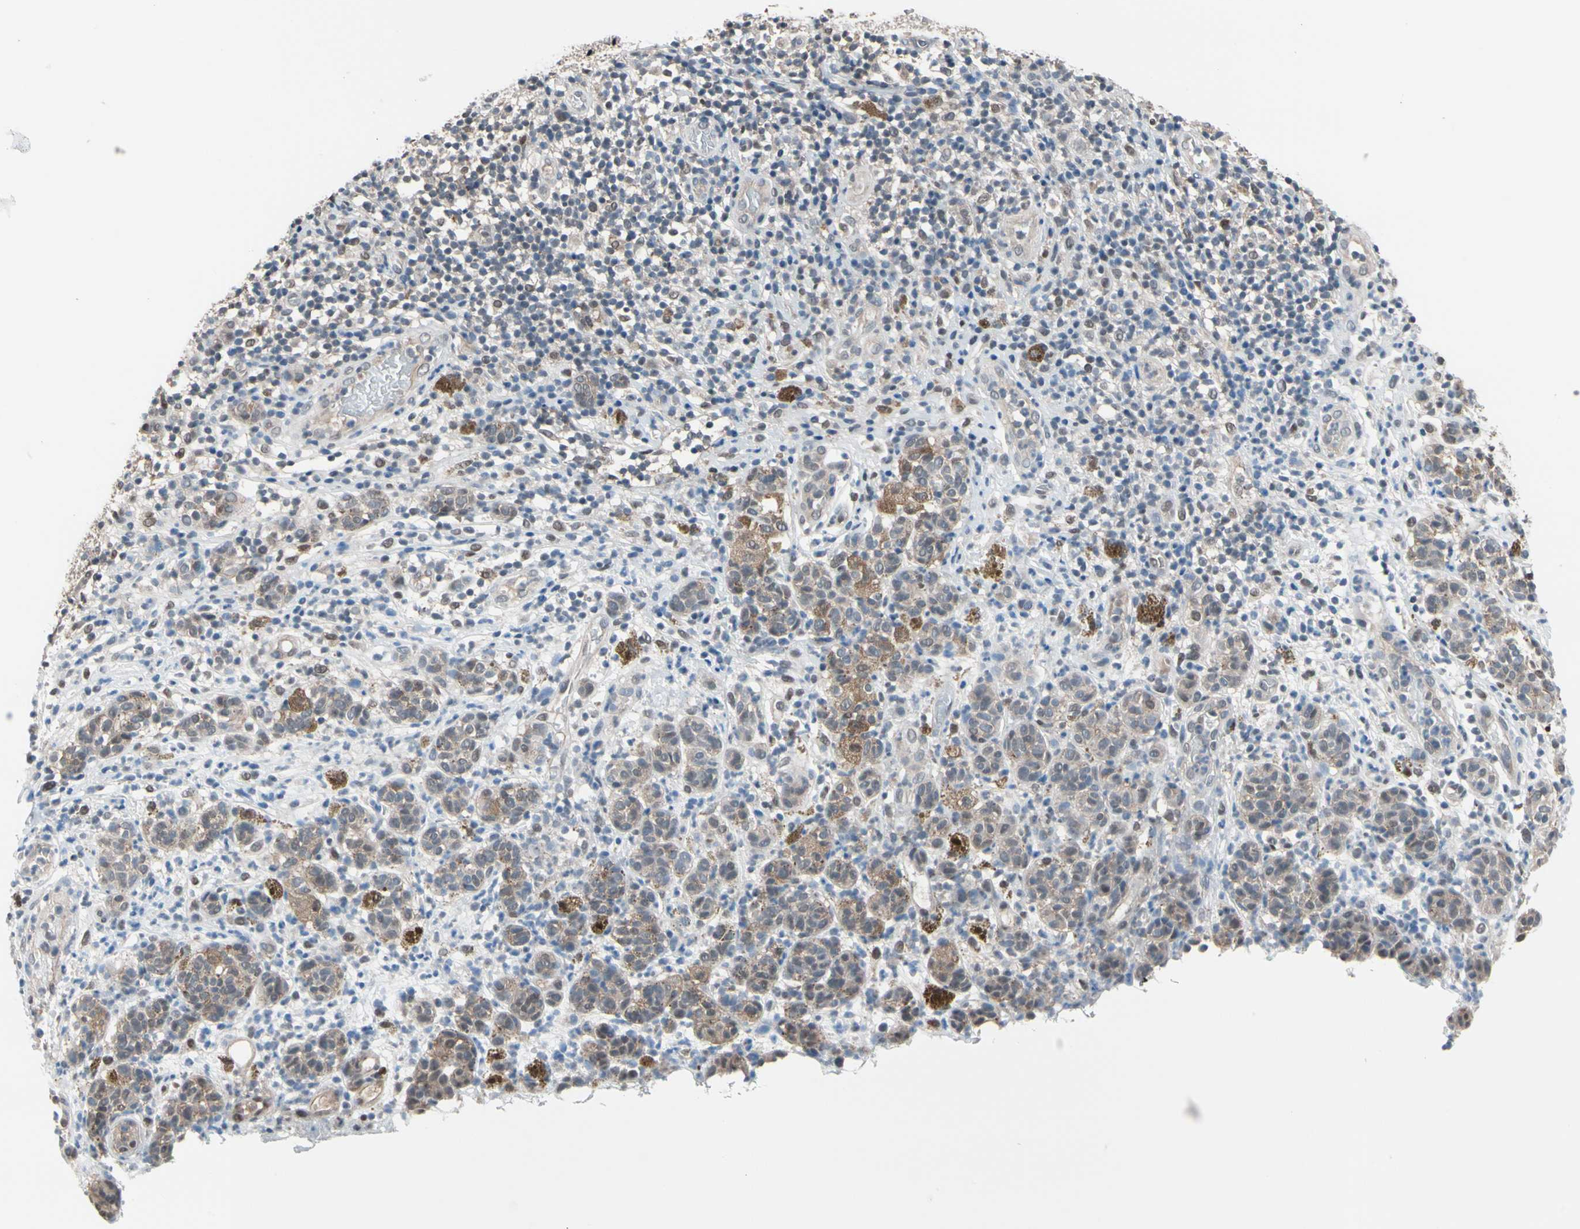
{"staining": {"intensity": "moderate", "quantity": ">75%", "location": "cytoplasmic/membranous"}, "tissue": "melanoma", "cell_type": "Tumor cells", "image_type": "cancer", "snomed": [{"axis": "morphology", "description": "Malignant melanoma, NOS"}, {"axis": "topography", "description": "Skin"}], "caption": "Melanoma tissue demonstrates moderate cytoplasmic/membranous positivity in about >75% of tumor cells", "gene": "PSMA2", "patient": {"sex": "male", "age": 64}}